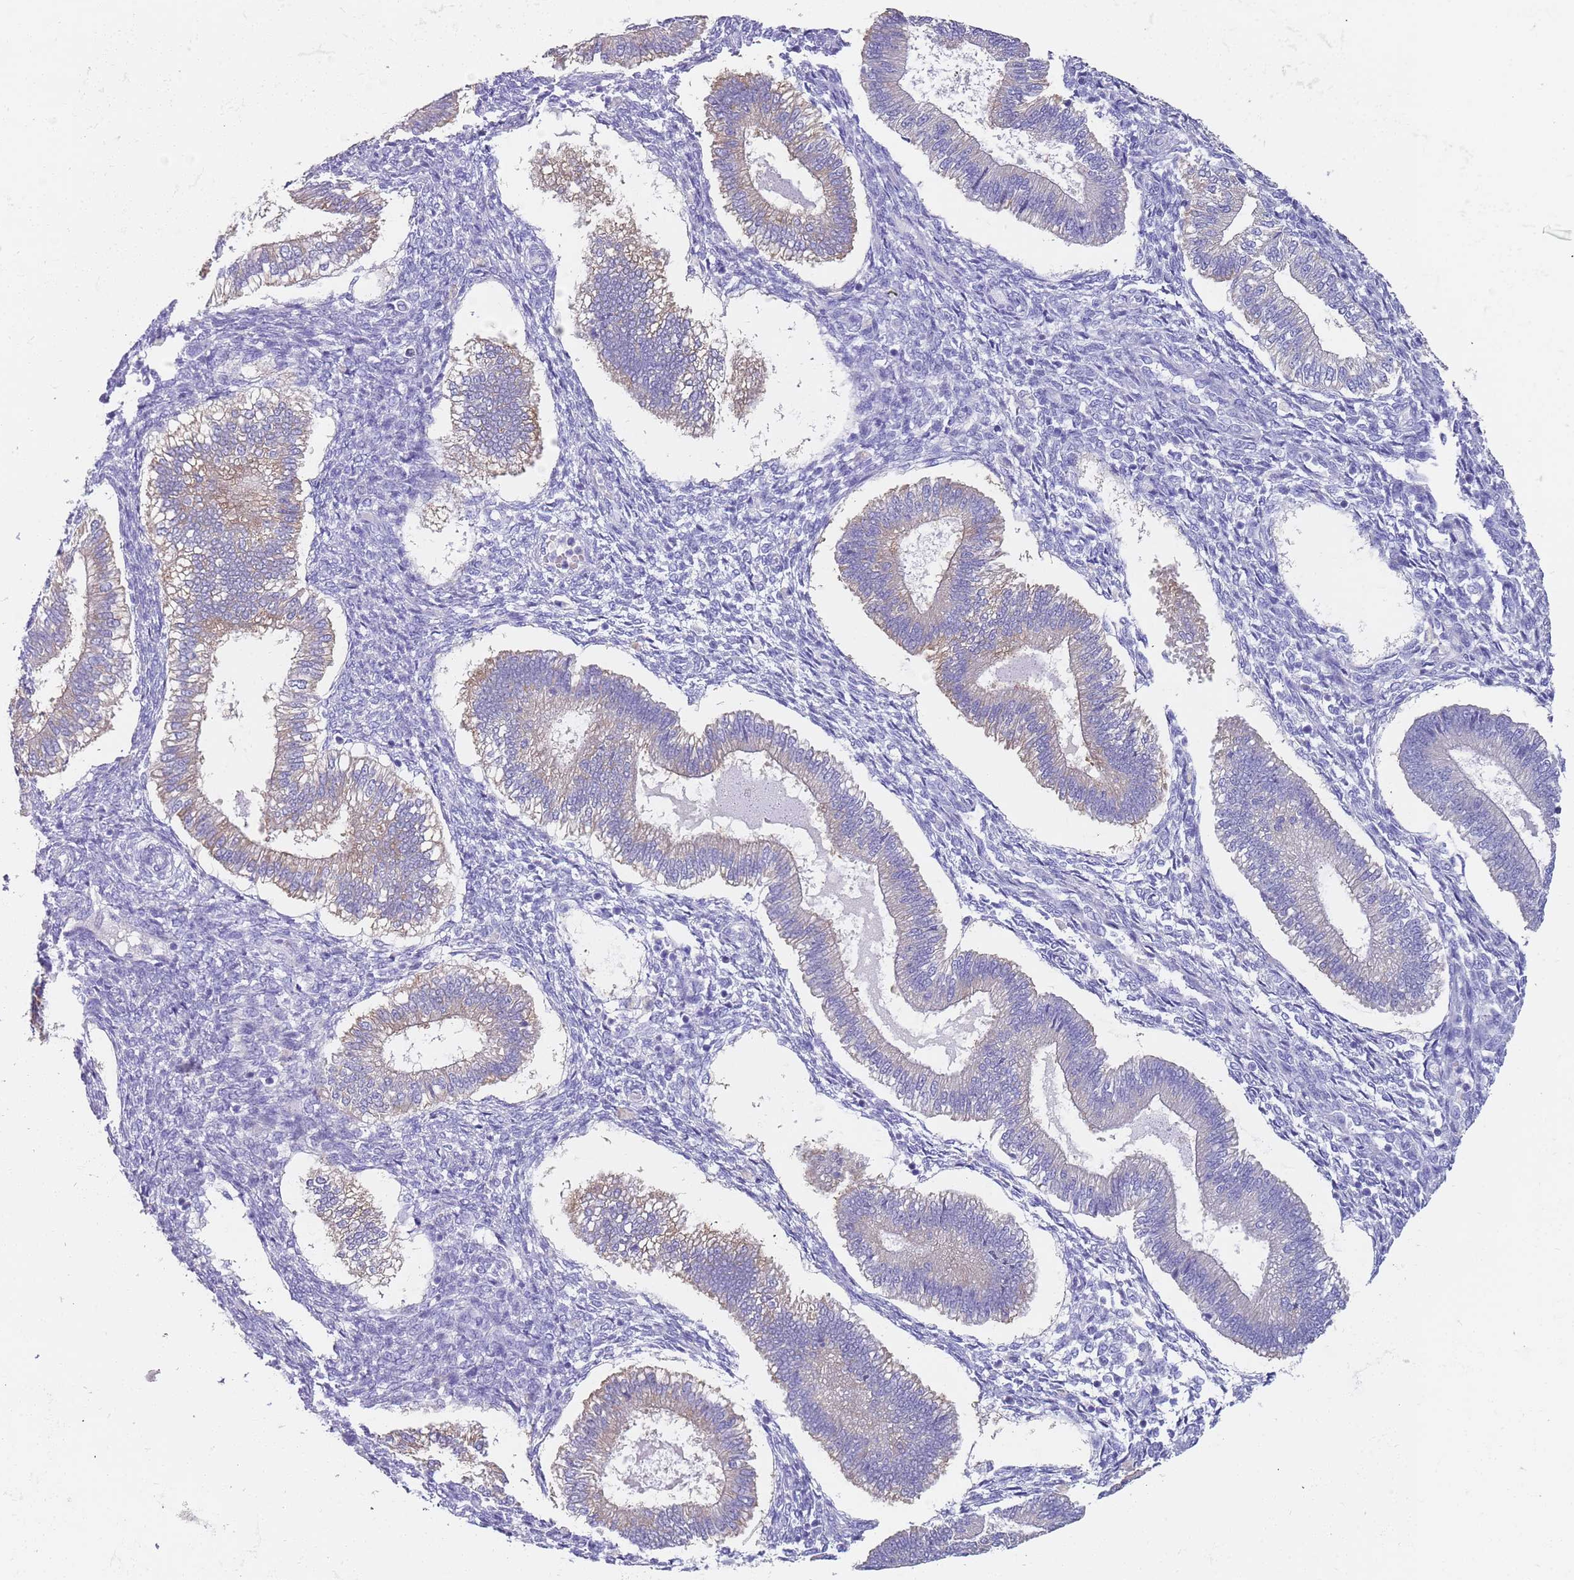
{"staining": {"intensity": "negative", "quantity": "none", "location": "none"}, "tissue": "endometrium", "cell_type": "Cells in endometrial stroma", "image_type": "normal", "snomed": [{"axis": "morphology", "description": "Normal tissue, NOS"}, {"axis": "topography", "description": "Endometrium"}], "caption": "The photomicrograph displays no significant positivity in cells in endometrial stroma of endometrium. (DAB (3,3'-diaminobenzidine) immunohistochemistry (IHC), high magnification).", "gene": "TYW1B", "patient": {"sex": "female", "age": 25}}